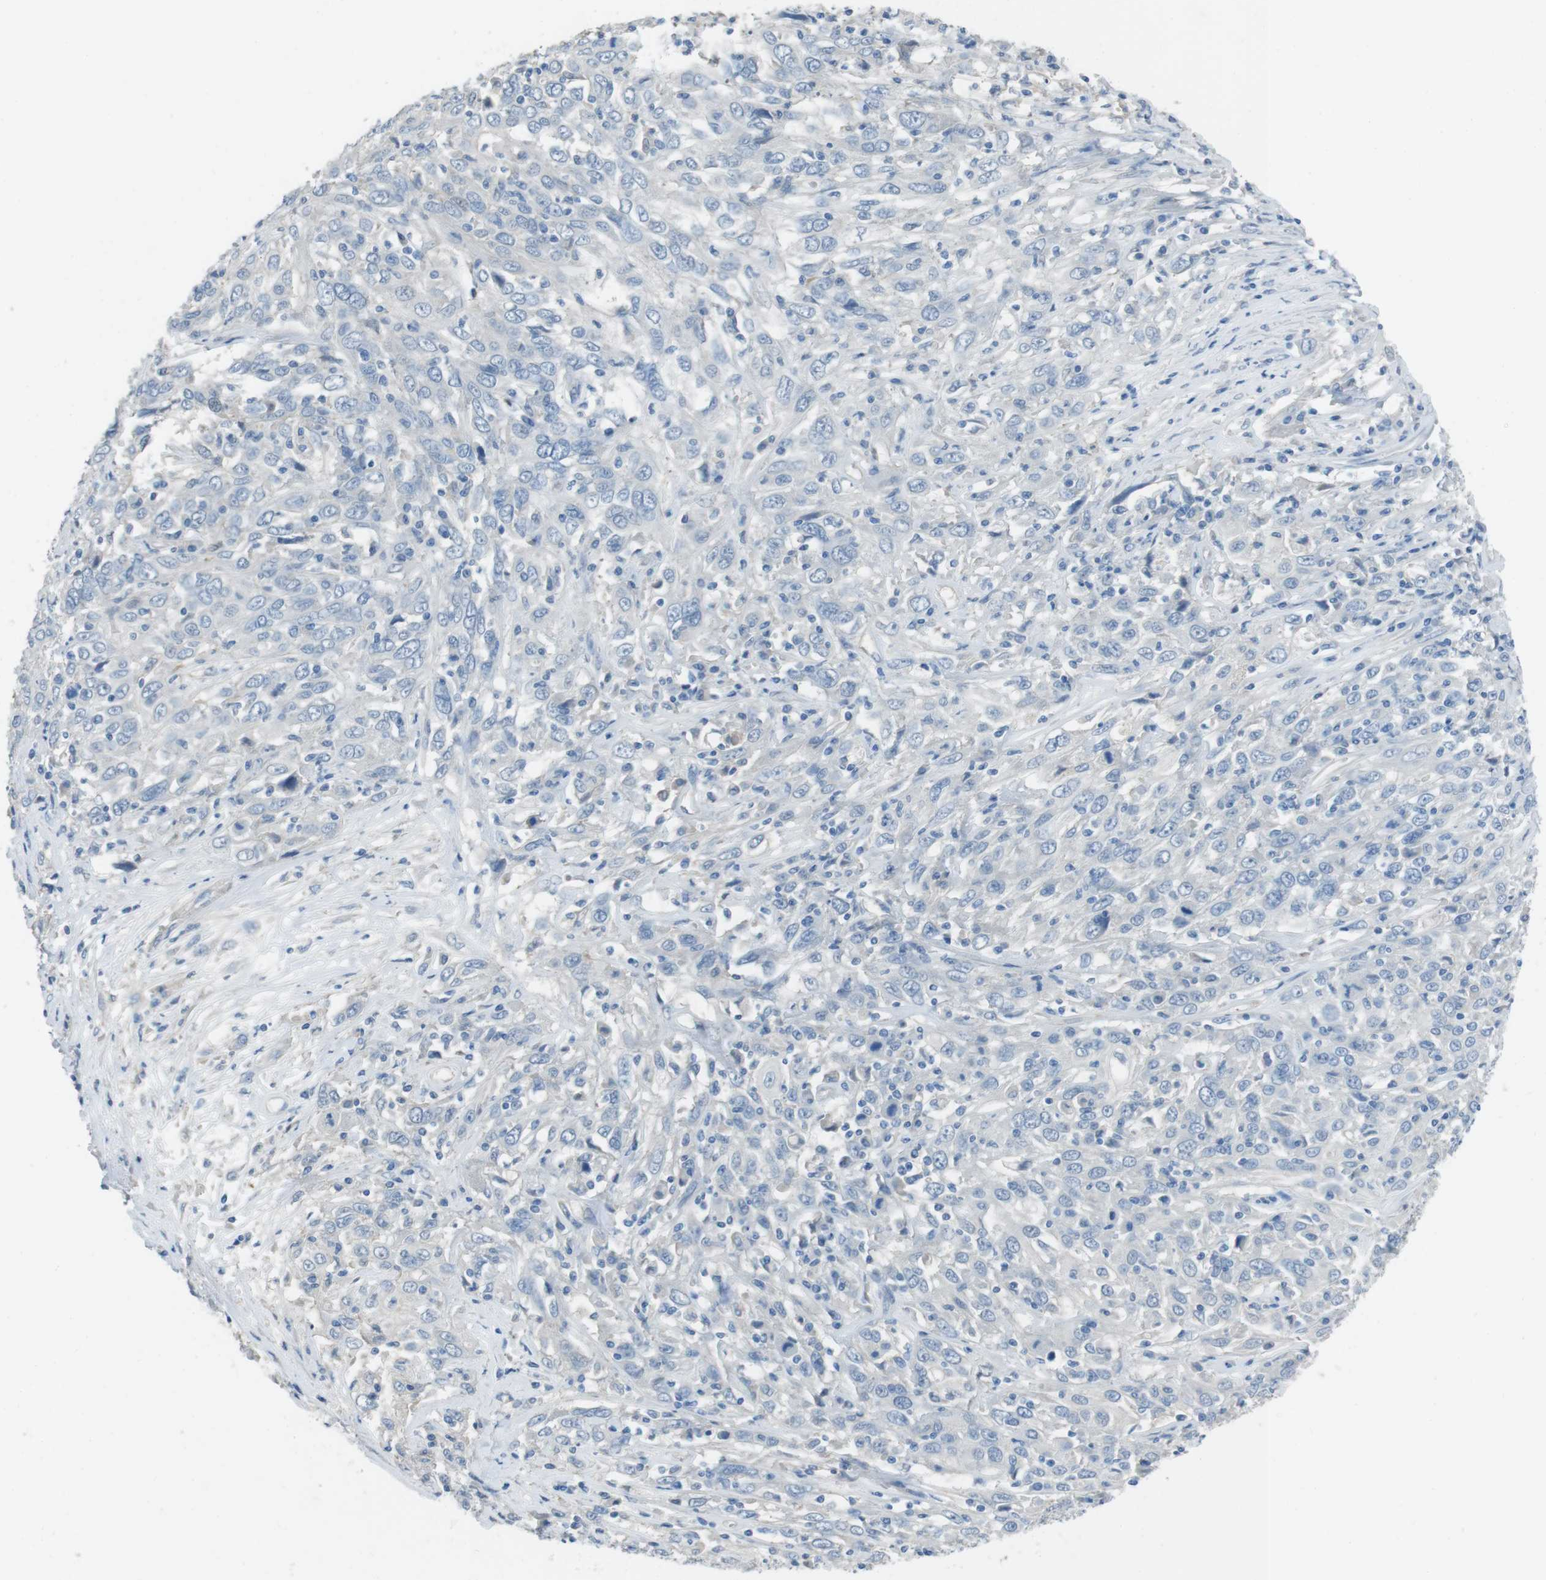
{"staining": {"intensity": "negative", "quantity": "none", "location": "none"}, "tissue": "cervical cancer", "cell_type": "Tumor cells", "image_type": "cancer", "snomed": [{"axis": "morphology", "description": "Squamous cell carcinoma, NOS"}, {"axis": "topography", "description": "Cervix"}], "caption": "A high-resolution histopathology image shows immunohistochemistry (IHC) staining of cervical cancer (squamous cell carcinoma), which exhibits no significant staining in tumor cells.", "gene": "CYP2C8", "patient": {"sex": "female", "age": 46}}